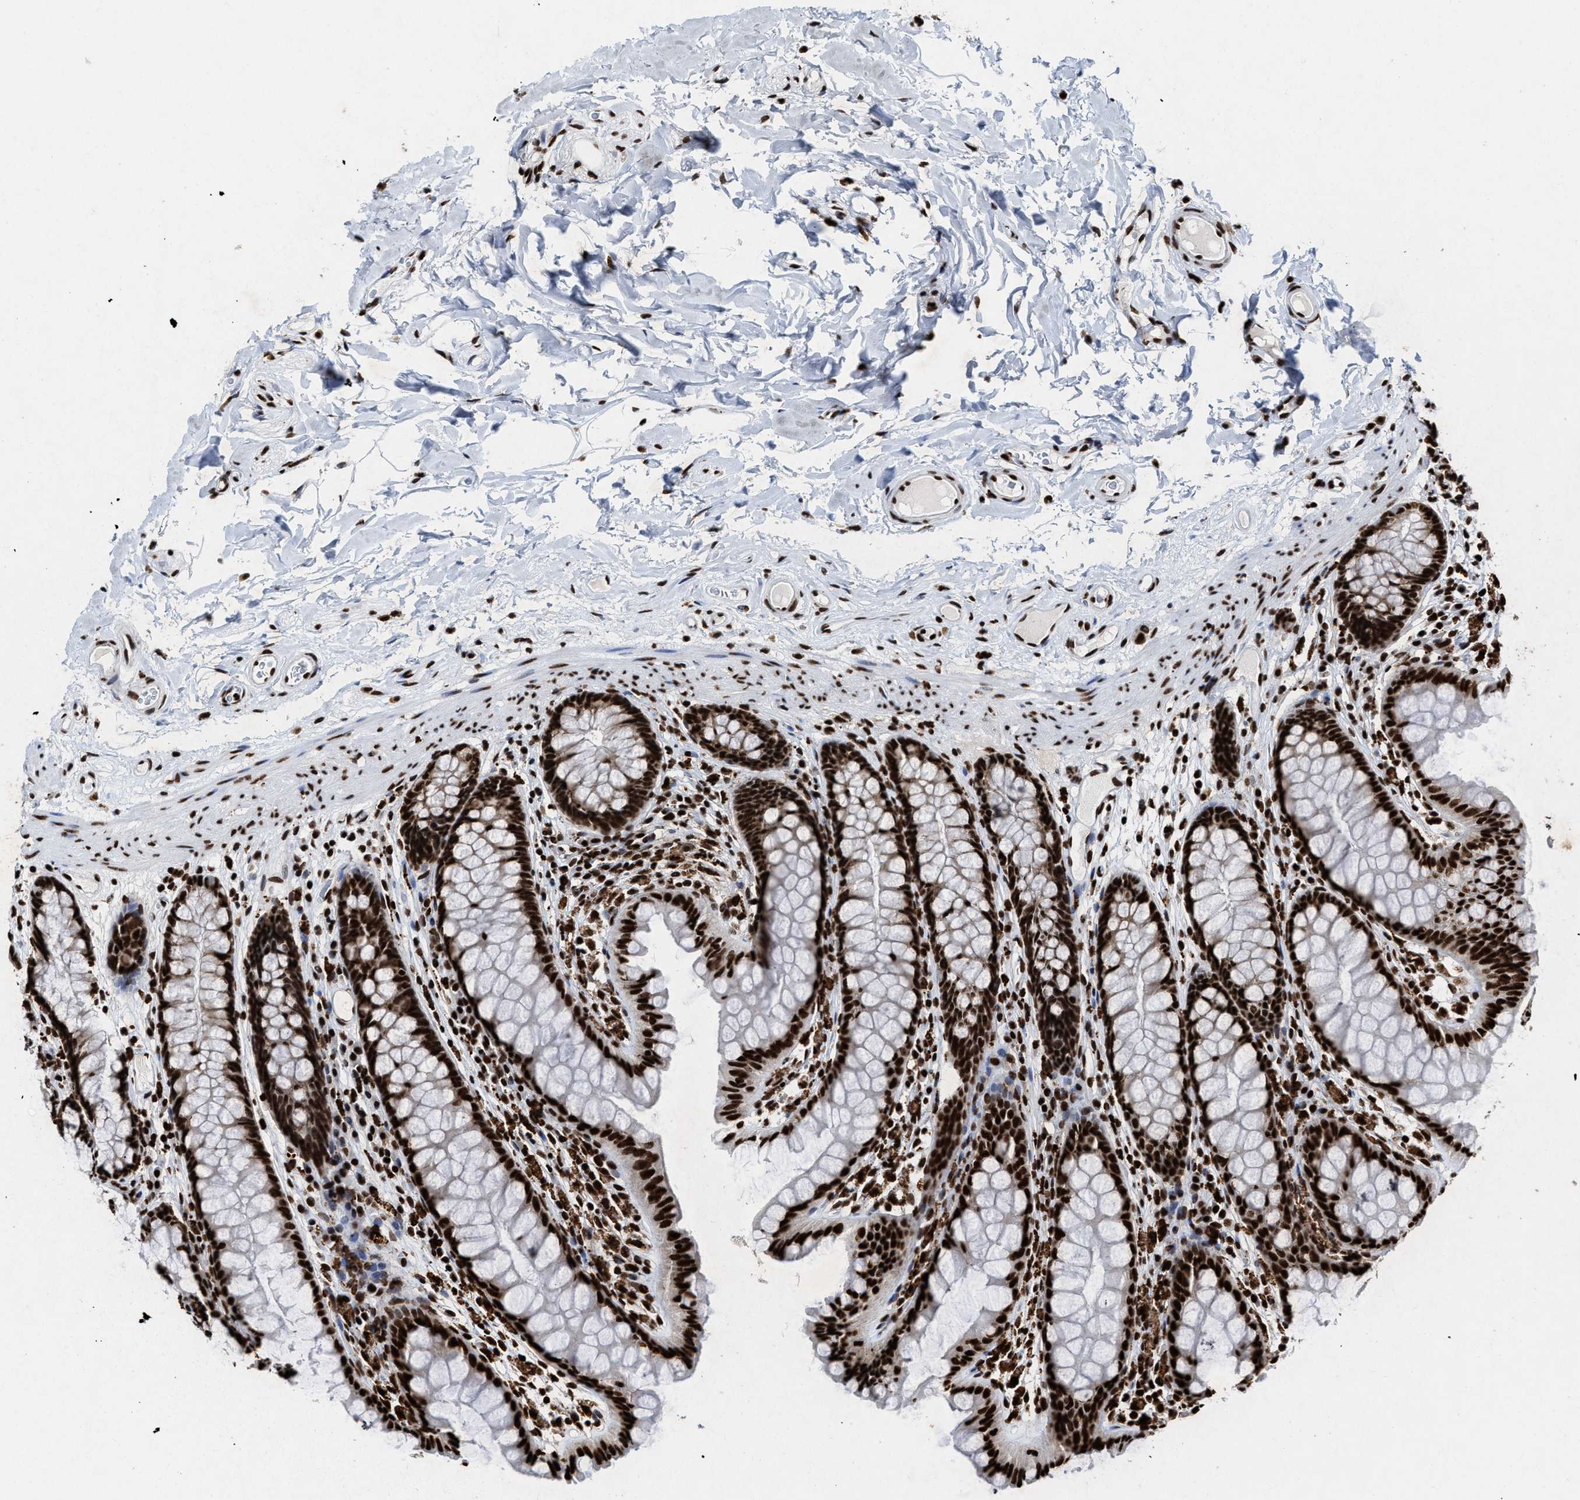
{"staining": {"intensity": "strong", "quantity": ">75%", "location": "nuclear"}, "tissue": "colon", "cell_type": "Endothelial cells", "image_type": "normal", "snomed": [{"axis": "morphology", "description": "Normal tissue, NOS"}, {"axis": "topography", "description": "Colon"}], "caption": "Immunohistochemistry micrograph of benign human colon stained for a protein (brown), which exhibits high levels of strong nuclear staining in about >75% of endothelial cells.", "gene": "ALYREF", "patient": {"sex": "female", "age": 55}}